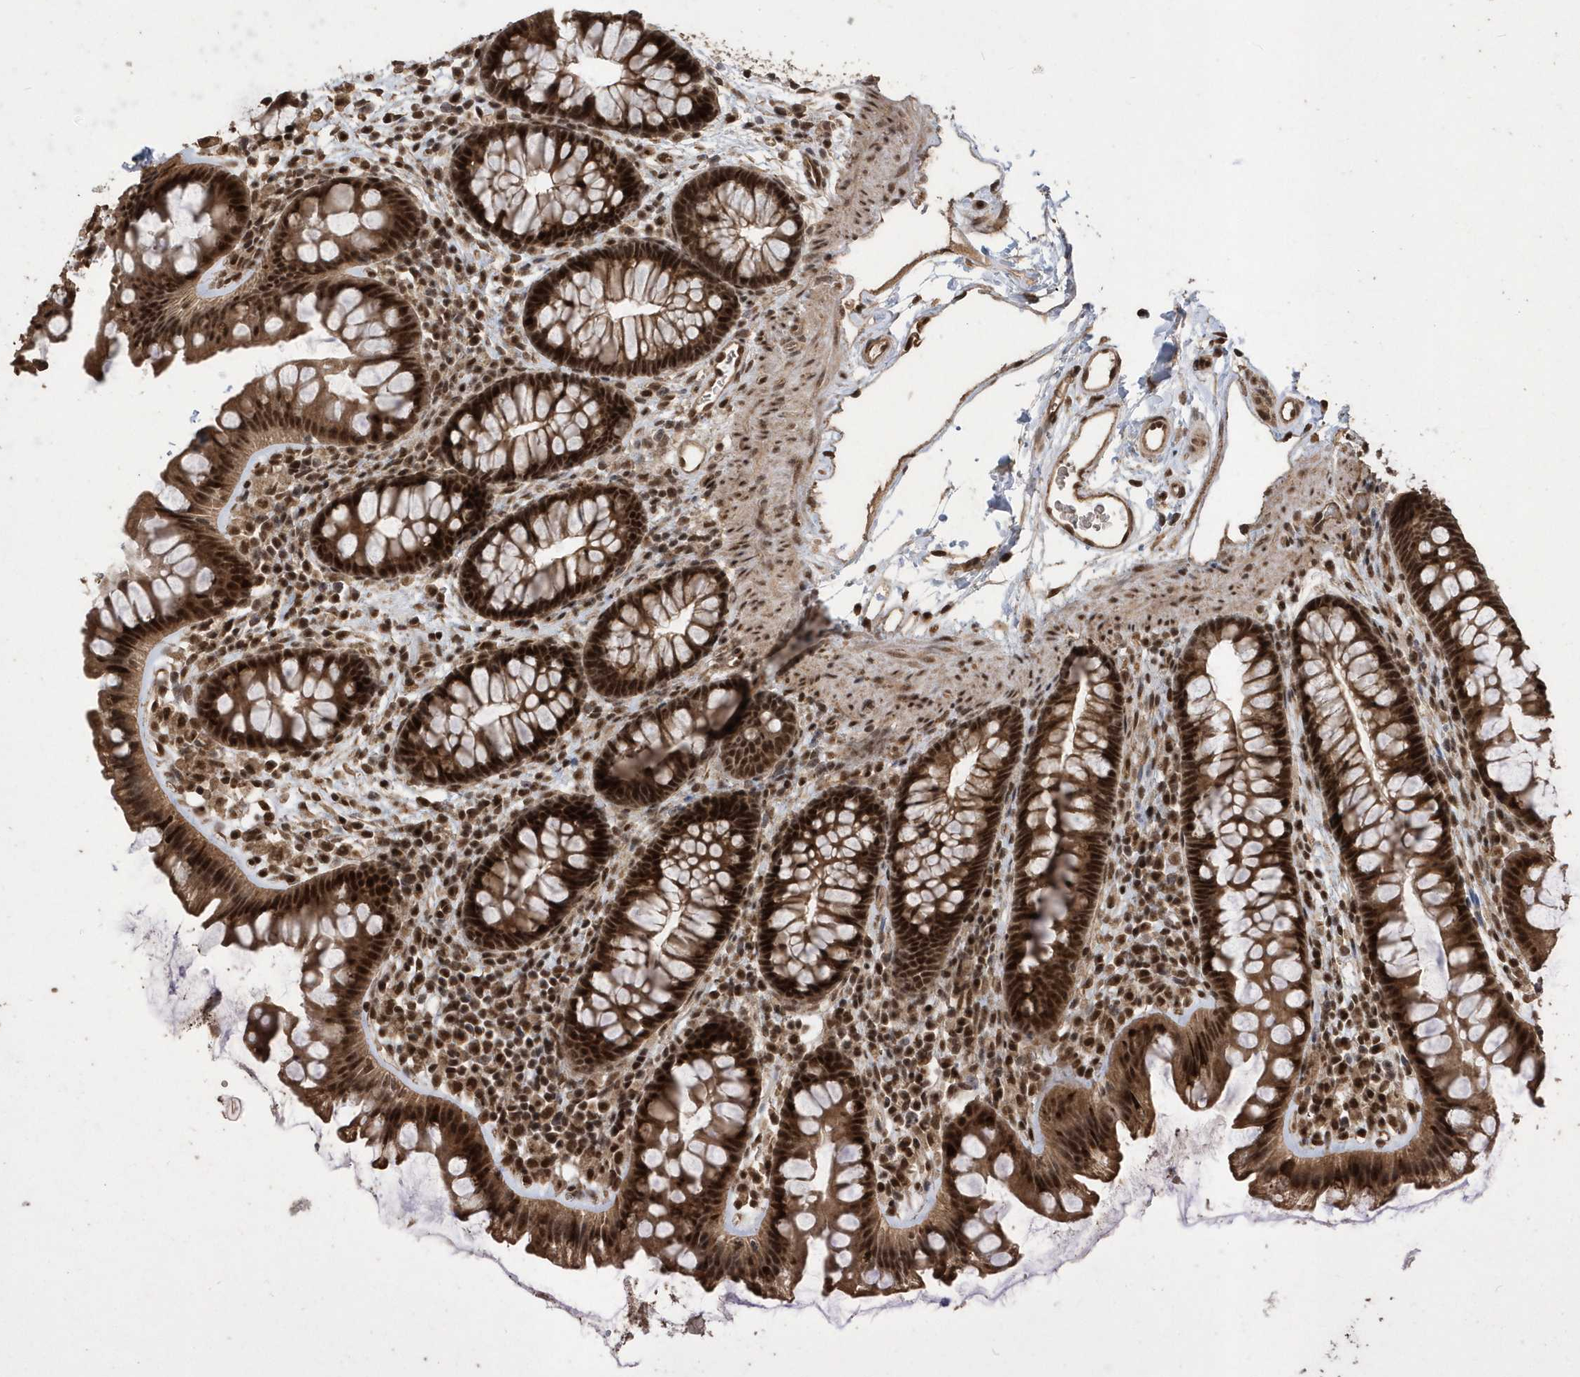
{"staining": {"intensity": "moderate", "quantity": ">75%", "location": "cytoplasmic/membranous,nuclear"}, "tissue": "colon", "cell_type": "Endothelial cells", "image_type": "normal", "snomed": [{"axis": "morphology", "description": "Normal tissue, NOS"}, {"axis": "topography", "description": "Colon"}], "caption": "Protein staining demonstrates moderate cytoplasmic/membranous,nuclear positivity in approximately >75% of endothelial cells in unremarkable colon.", "gene": "INTS12", "patient": {"sex": "female", "age": 62}}